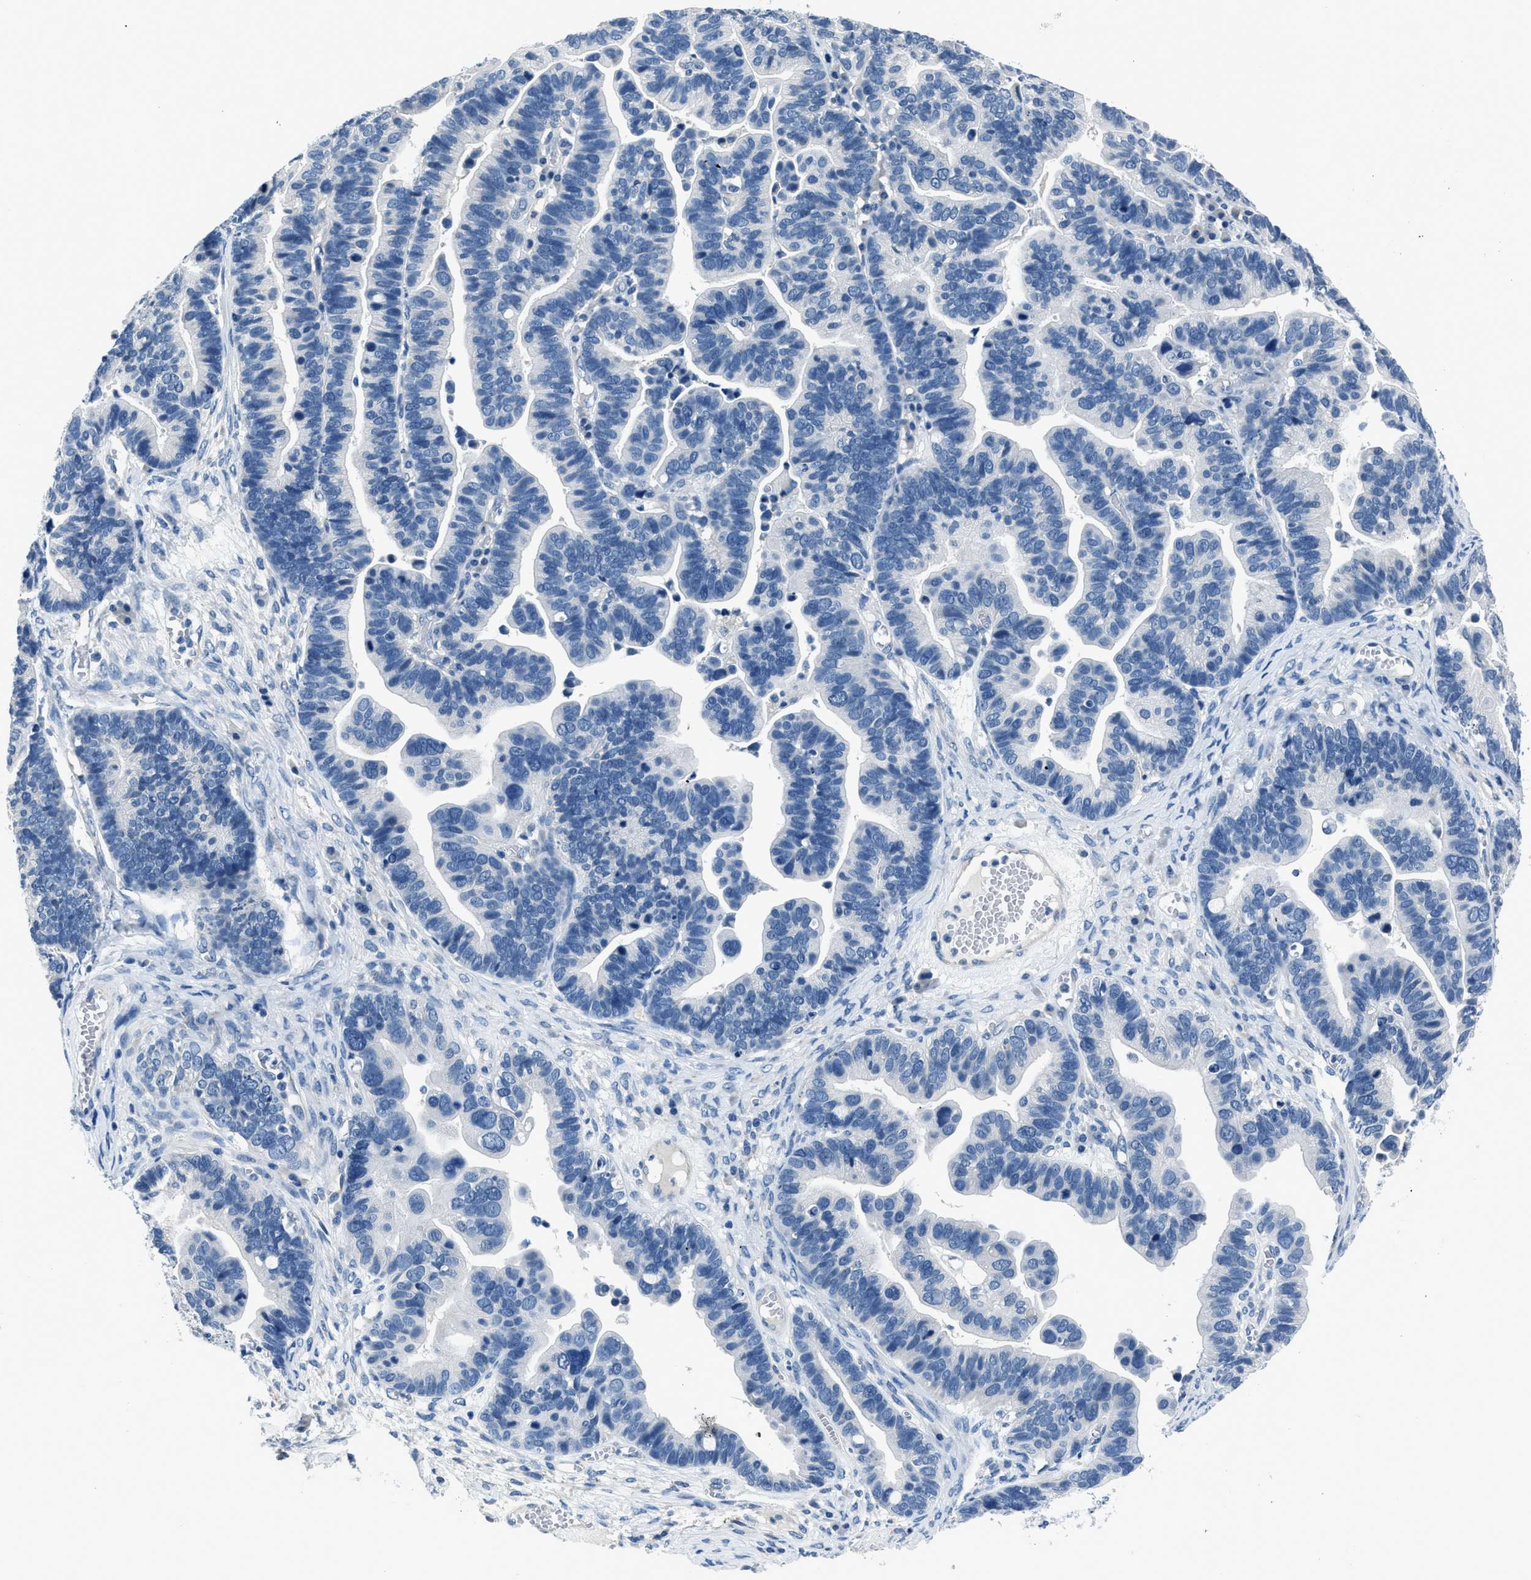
{"staining": {"intensity": "negative", "quantity": "none", "location": "none"}, "tissue": "ovarian cancer", "cell_type": "Tumor cells", "image_type": "cancer", "snomed": [{"axis": "morphology", "description": "Cystadenocarcinoma, serous, NOS"}, {"axis": "topography", "description": "Ovary"}], "caption": "The micrograph demonstrates no significant positivity in tumor cells of ovarian cancer (serous cystadenocarcinoma).", "gene": "GJA3", "patient": {"sex": "female", "age": 56}}